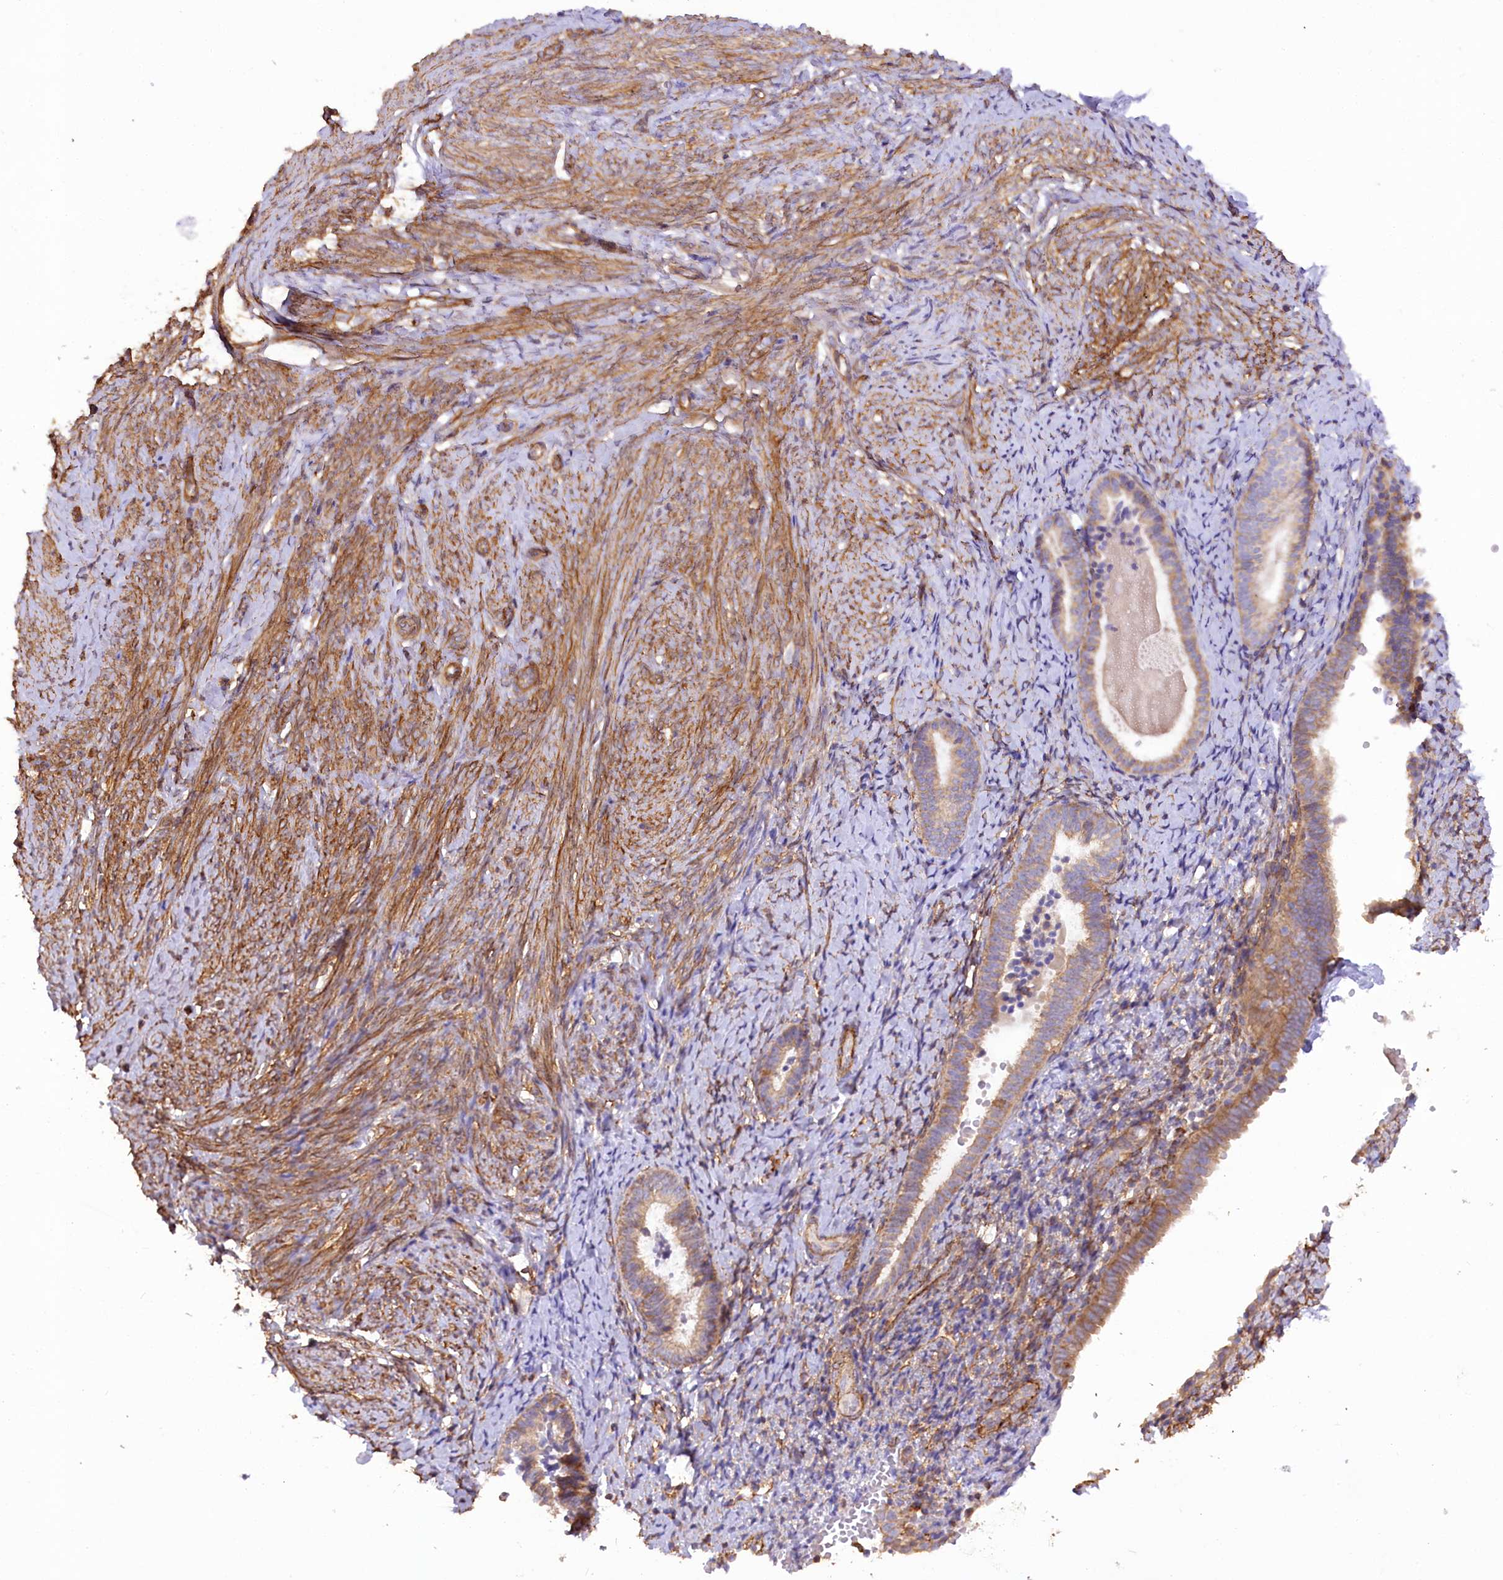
{"staining": {"intensity": "moderate", "quantity": ">75%", "location": "cytoplasmic/membranous"}, "tissue": "endometrium", "cell_type": "Cells in endometrial stroma", "image_type": "normal", "snomed": [{"axis": "morphology", "description": "Normal tissue, NOS"}, {"axis": "topography", "description": "Endometrium"}], "caption": "IHC photomicrograph of normal human endometrium stained for a protein (brown), which demonstrates medium levels of moderate cytoplasmic/membranous expression in about >75% of cells in endometrial stroma.", "gene": "SYNPO2", "patient": {"sex": "female", "age": 72}}